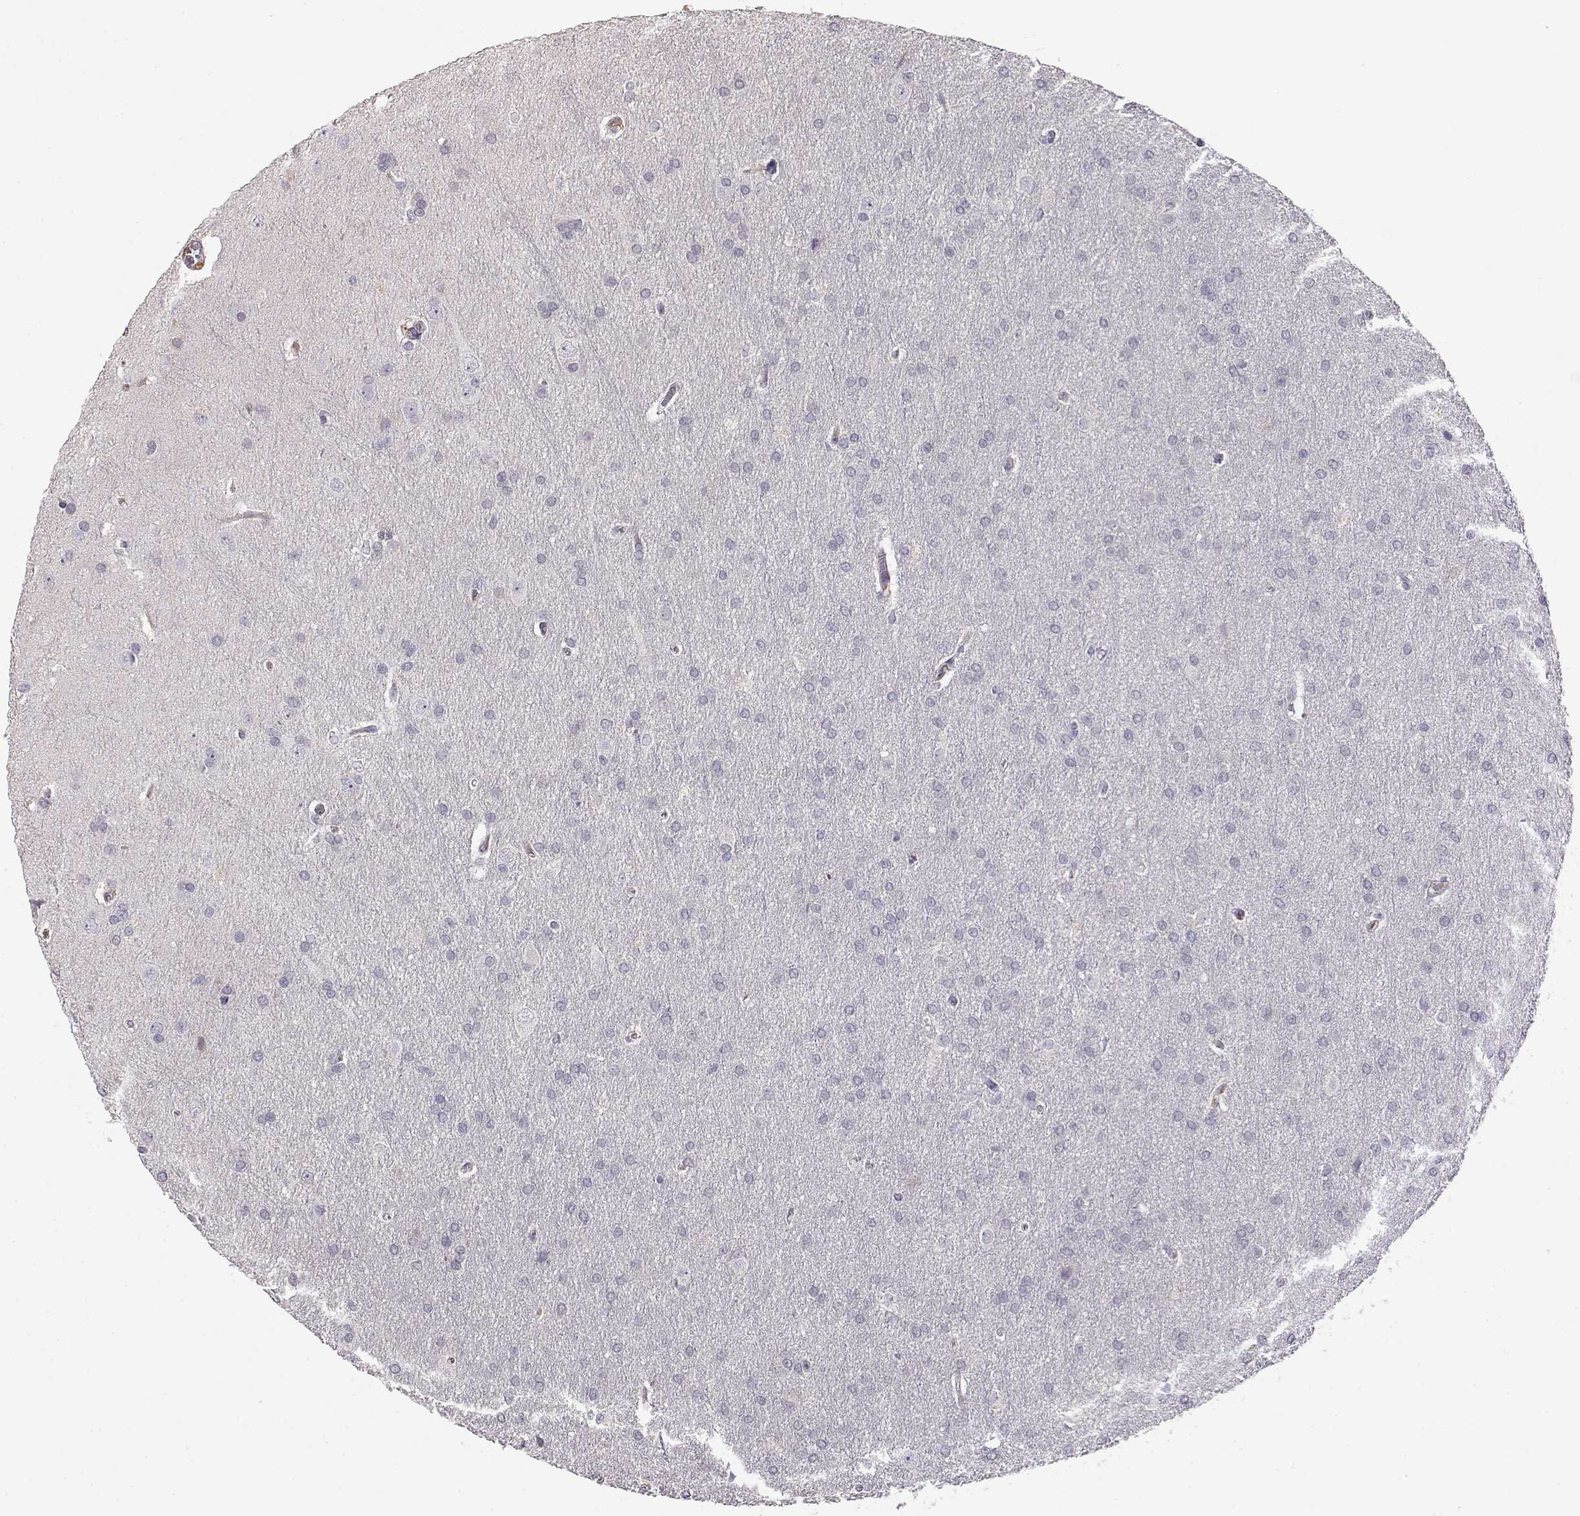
{"staining": {"intensity": "negative", "quantity": "none", "location": "none"}, "tissue": "glioma", "cell_type": "Tumor cells", "image_type": "cancer", "snomed": [{"axis": "morphology", "description": "Glioma, malignant, Low grade"}, {"axis": "topography", "description": "Brain"}], "caption": "An immunohistochemistry micrograph of glioma is shown. There is no staining in tumor cells of glioma. (DAB (3,3'-diaminobenzidine) IHC with hematoxylin counter stain).", "gene": "TACR1", "patient": {"sex": "female", "age": 32}}